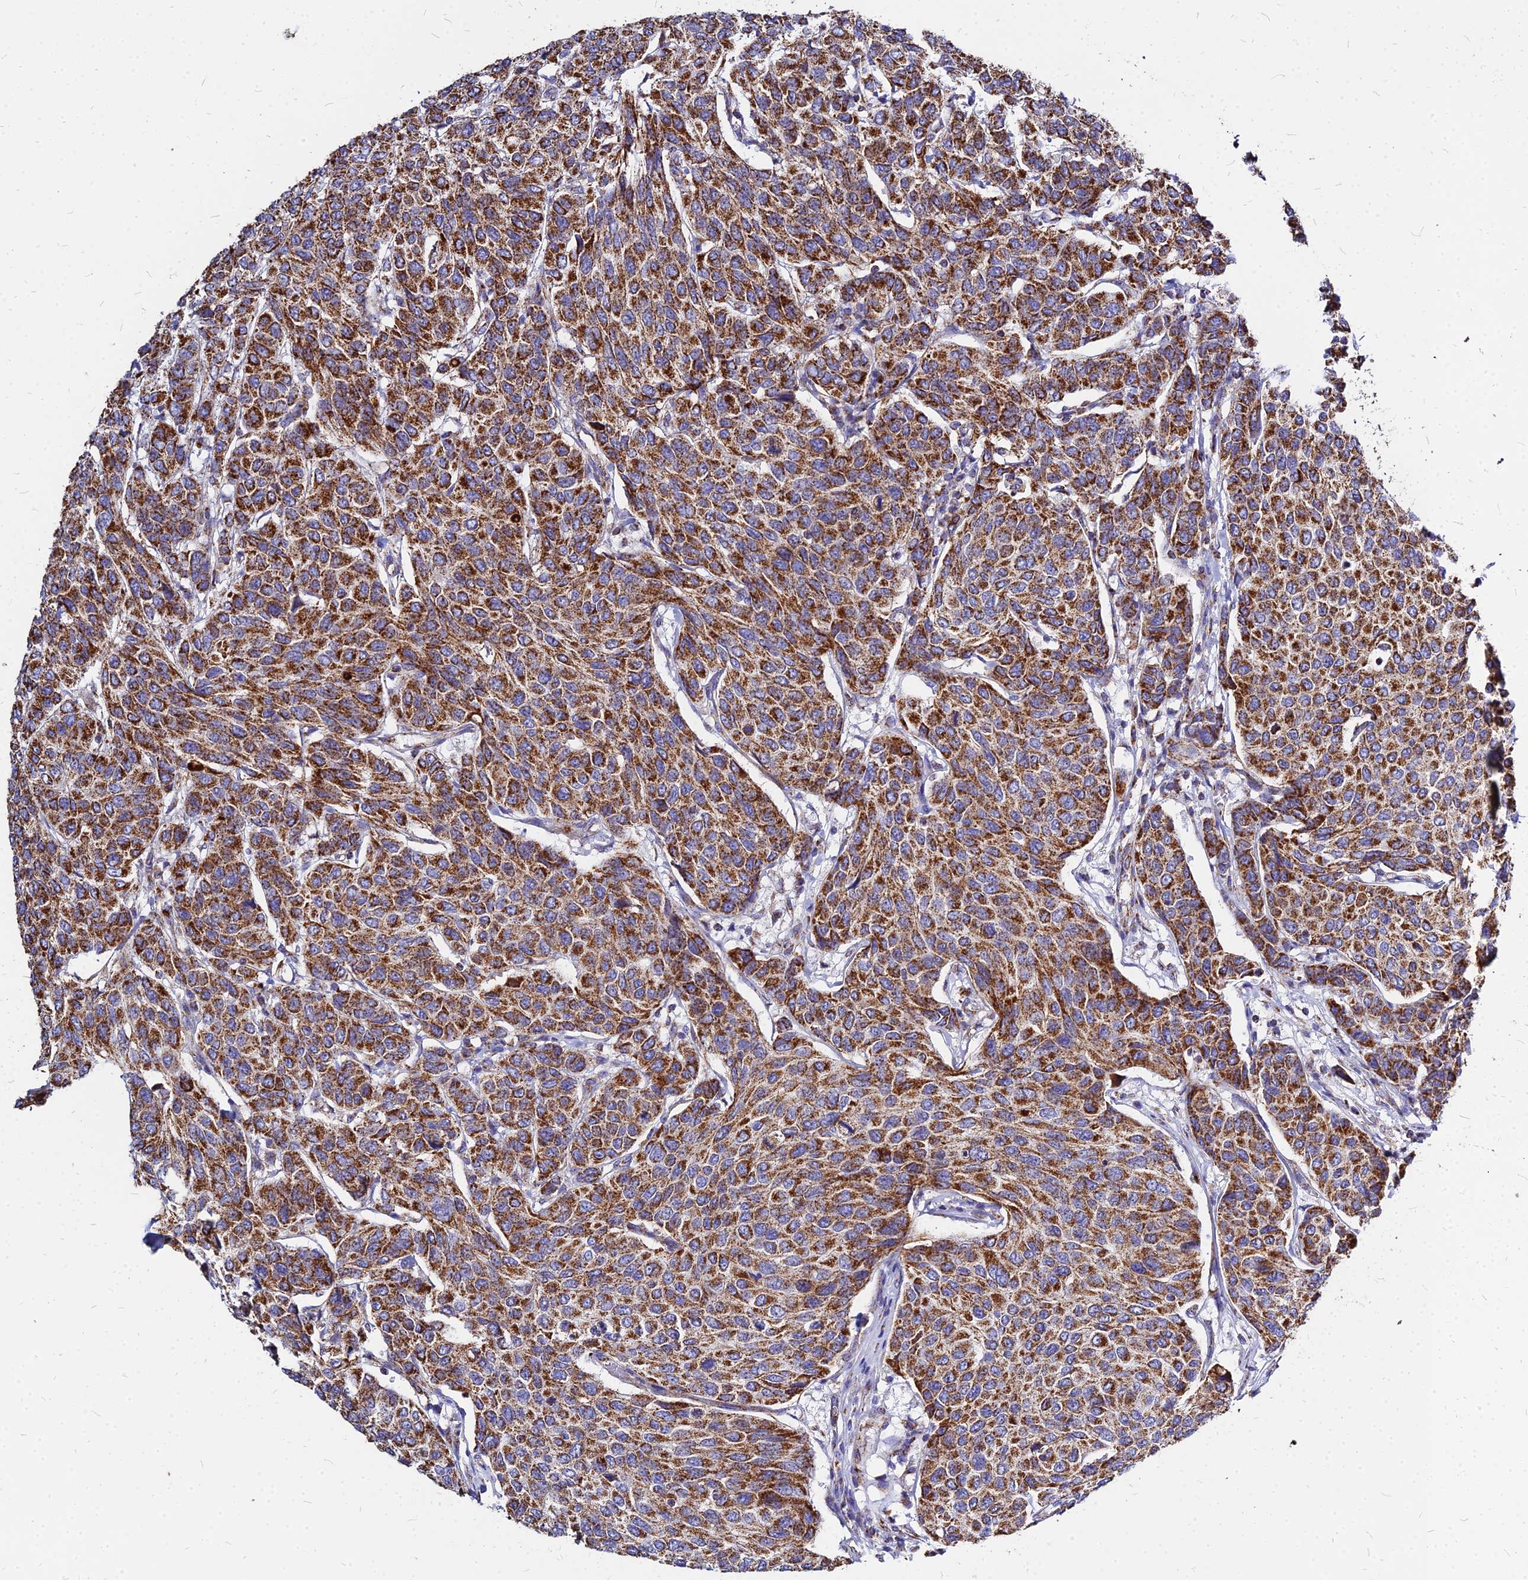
{"staining": {"intensity": "strong", "quantity": ">75%", "location": "cytoplasmic/membranous"}, "tissue": "breast cancer", "cell_type": "Tumor cells", "image_type": "cancer", "snomed": [{"axis": "morphology", "description": "Duct carcinoma"}, {"axis": "topography", "description": "Breast"}], "caption": "Protein staining by IHC displays strong cytoplasmic/membranous staining in approximately >75% of tumor cells in infiltrating ductal carcinoma (breast). The protein is stained brown, and the nuclei are stained in blue (DAB (3,3'-diaminobenzidine) IHC with brightfield microscopy, high magnification).", "gene": "DLD", "patient": {"sex": "female", "age": 55}}